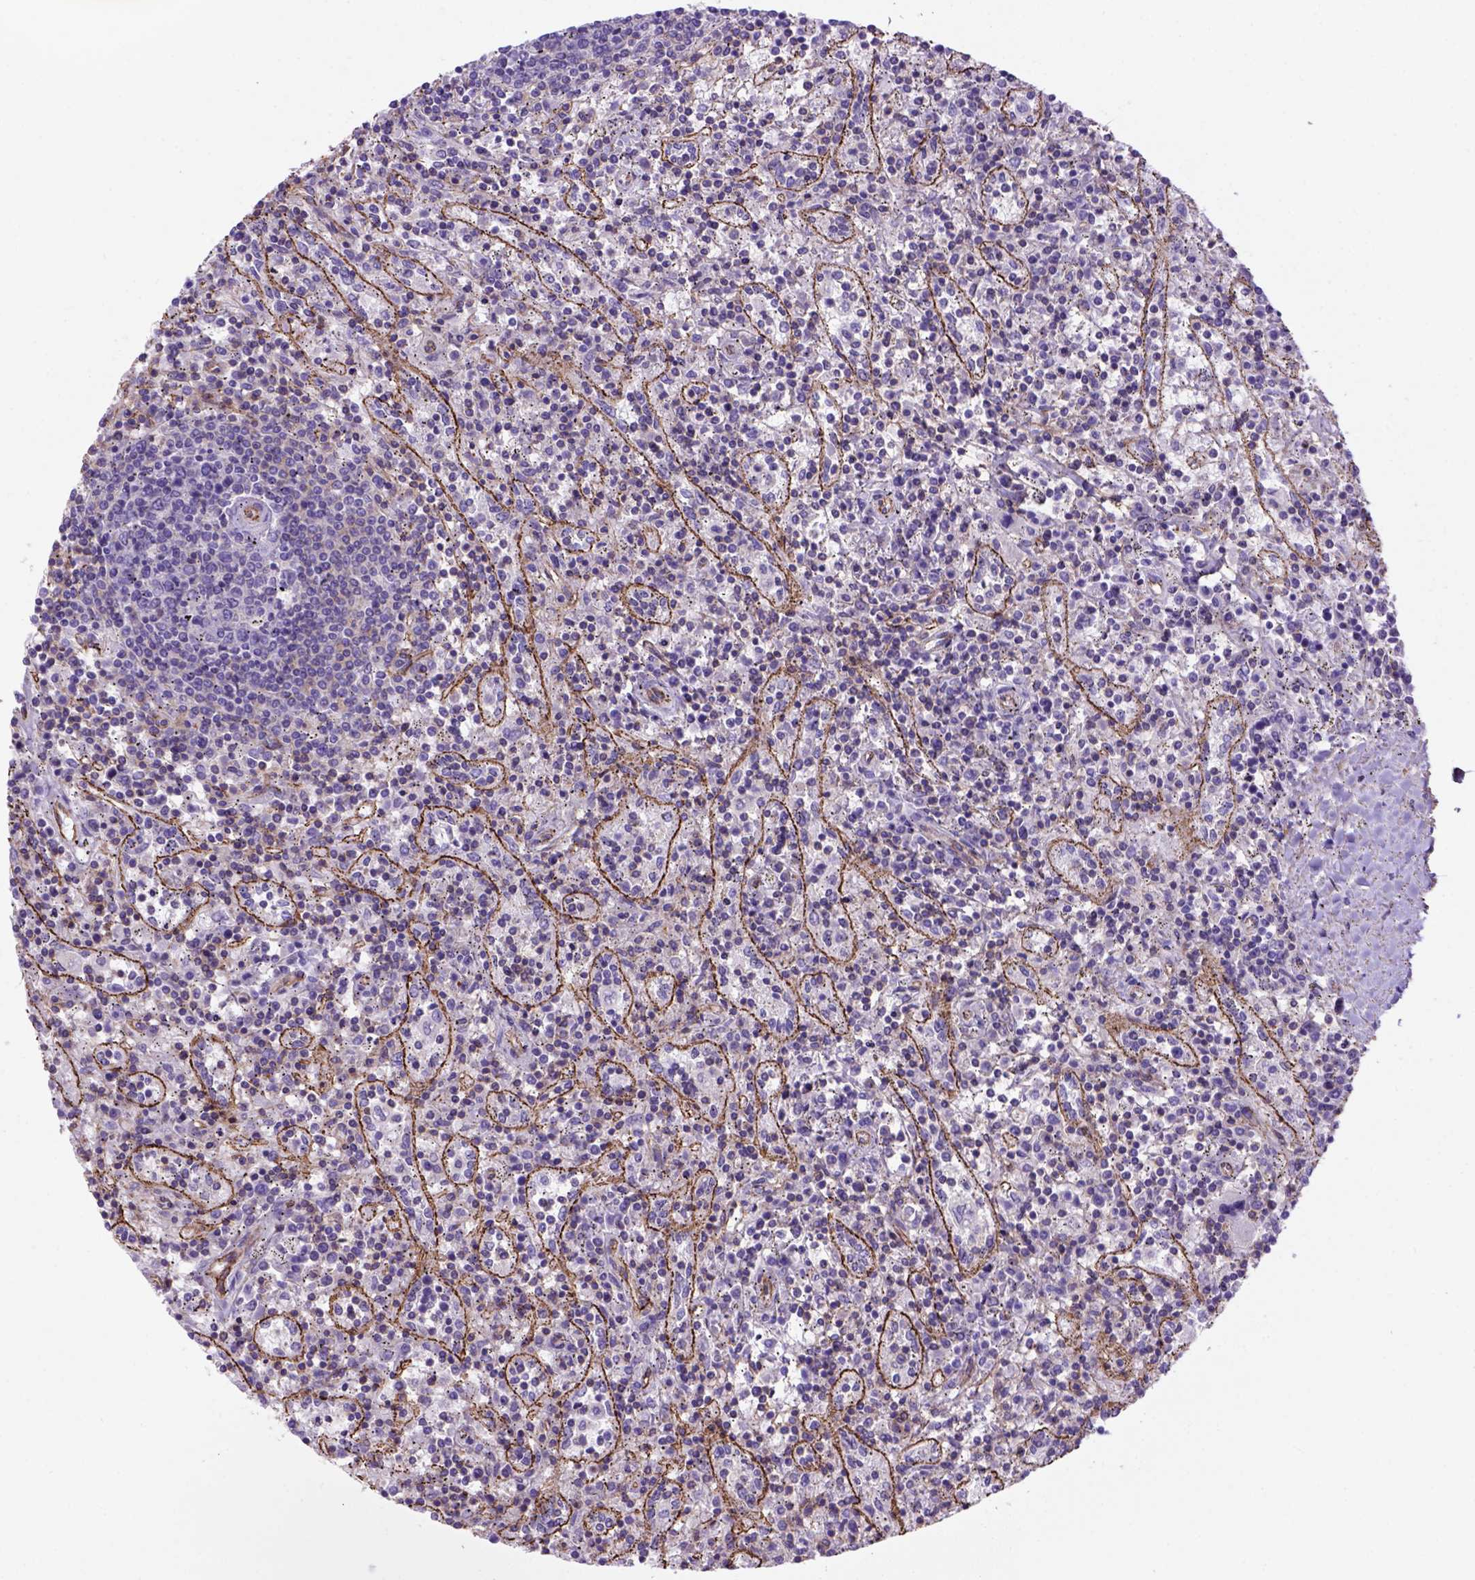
{"staining": {"intensity": "negative", "quantity": "none", "location": "none"}, "tissue": "lymphoma", "cell_type": "Tumor cells", "image_type": "cancer", "snomed": [{"axis": "morphology", "description": "Malignant lymphoma, non-Hodgkin's type, Low grade"}, {"axis": "topography", "description": "Spleen"}], "caption": "Immunohistochemistry (IHC) of human malignant lymphoma, non-Hodgkin's type (low-grade) displays no staining in tumor cells.", "gene": "PEX12", "patient": {"sex": "male", "age": 62}}